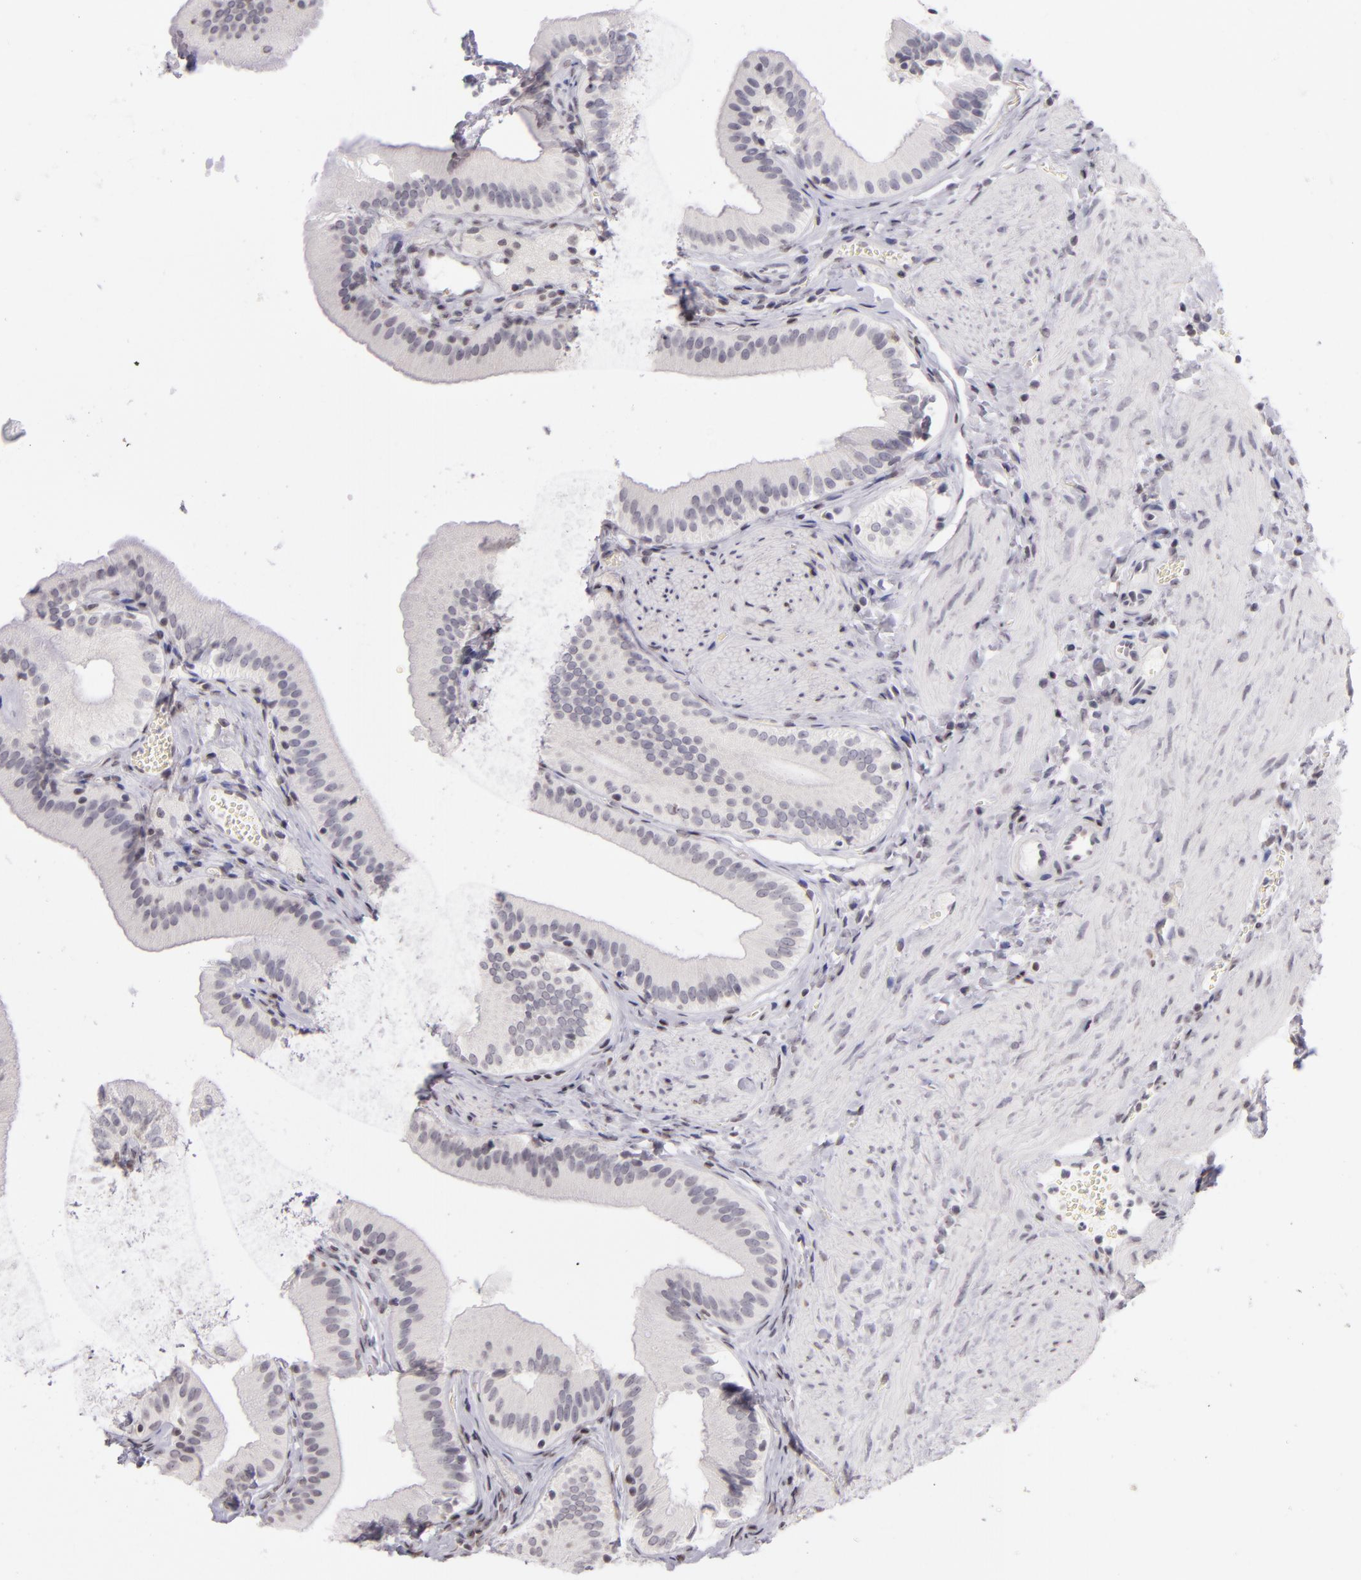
{"staining": {"intensity": "negative", "quantity": "none", "location": "none"}, "tissue": "gallbladder", "cell_type": "Glandular cells", "image_type": "normal", "snomed": [{"axis": "morphology", "description": "Normal tissue, NOS"}, {"axis": "topography", "description": "Gallbladder"}], "caption": "IHC histopathology image of normal gallbladder: gallbladder stained with DAB displays no significant protein staining in glandular cells.", "gene": "CD40", "patient": {"sex": "female", "age": 24}}